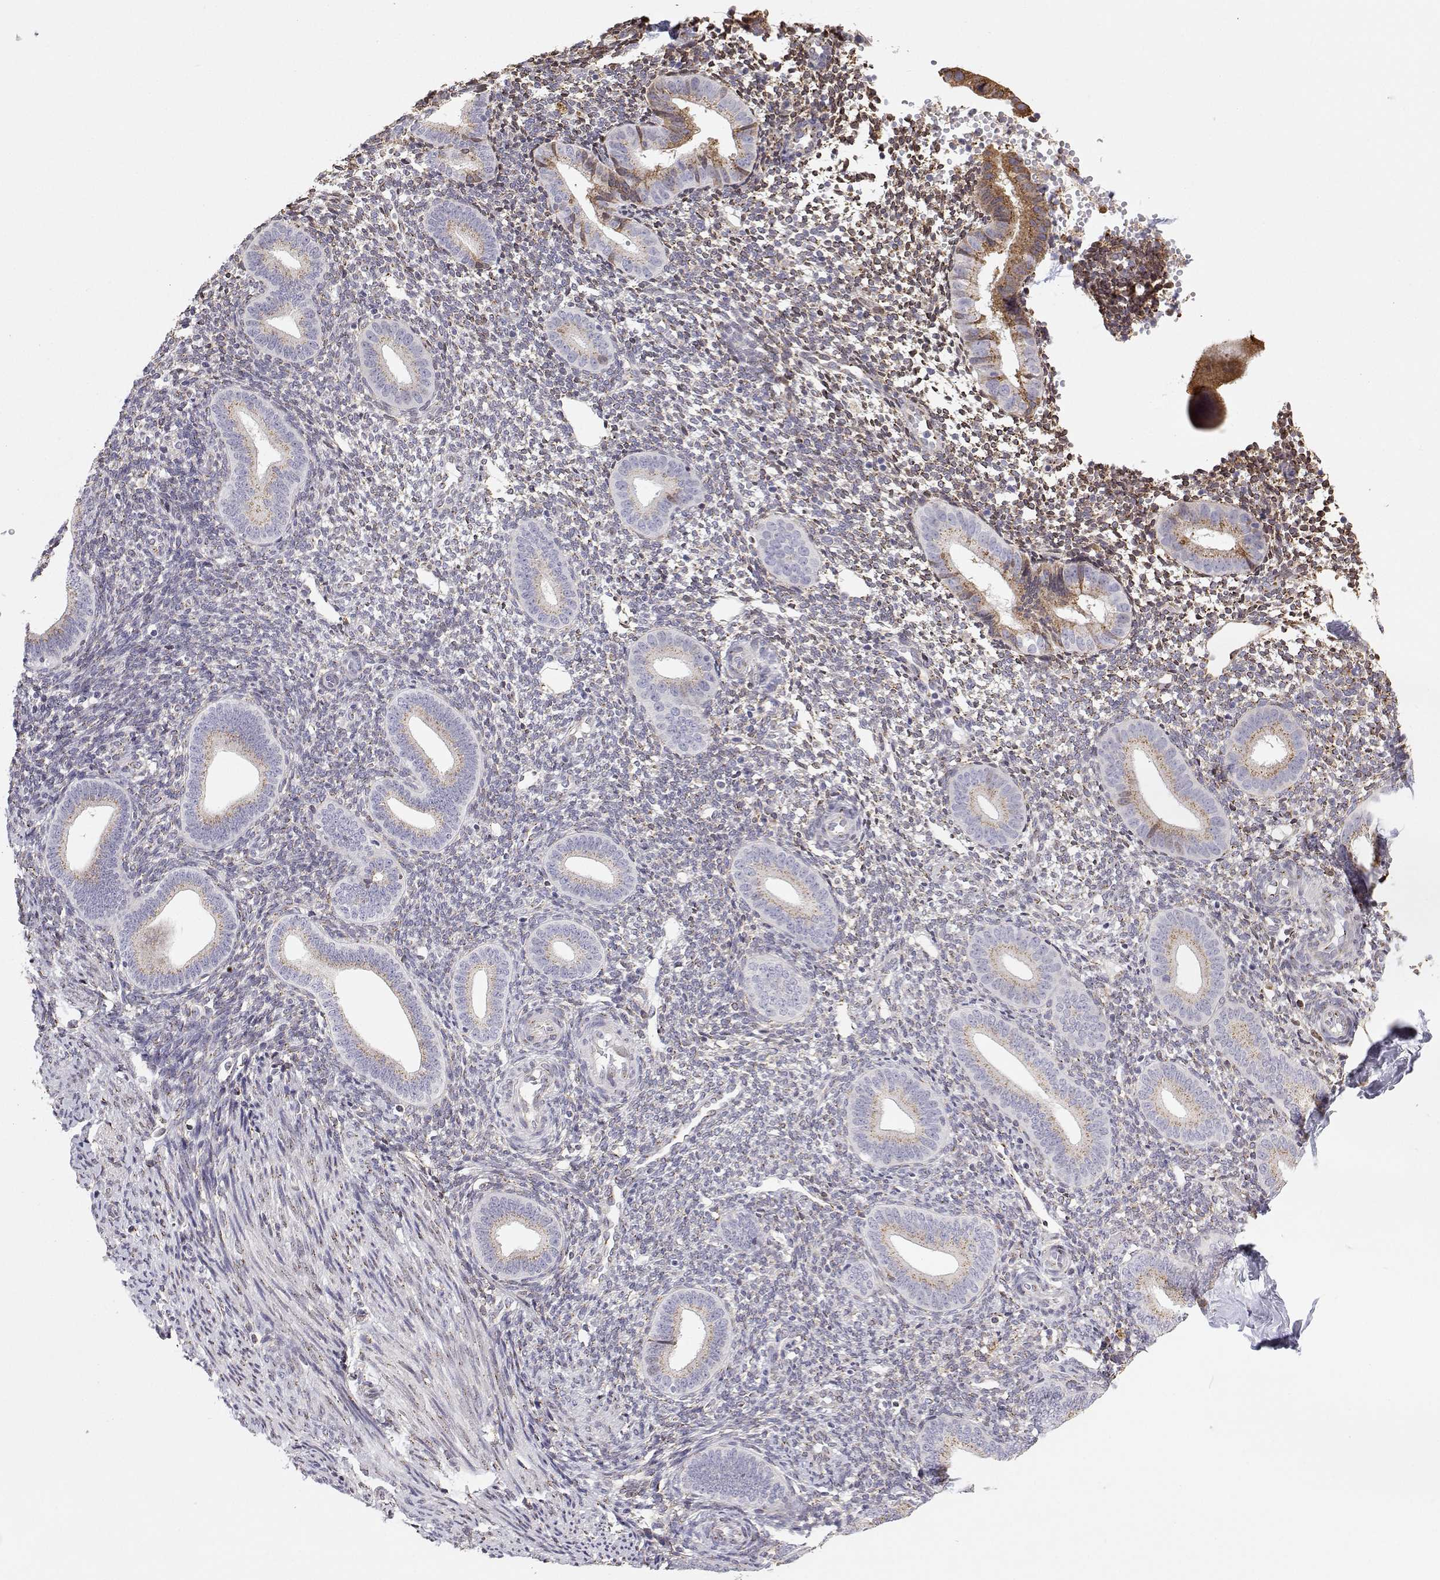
{"staining": {"intensity": "moderate", "quantity": "<25%", "location": "cytoplasmic/membranous"}, "tissue": "endometrium", "cell_type": "Cells in endometrial stroma", "image_type": "normal", "snomed": [{"axis": "morphology", "description": "Normal tissue, NOS"}, {"axis": "topography", "description": "Endometrium"}], "caption": "Immunohistochemistry (IHC) staining of unremarkable endometrium, which demonstrates low levels of moderate cytoplasmic/membranous positivity in approximately <25% of cells in endometrial stroma indicating moderate cytoplasmic/membranous protein positivity. The staining was performed using DAB (brown) for protein detection and nuclei were counterstained in hematoxylin (blue).", "gene": "STARD13", "patient": {"sex": "female", "age": 40}}